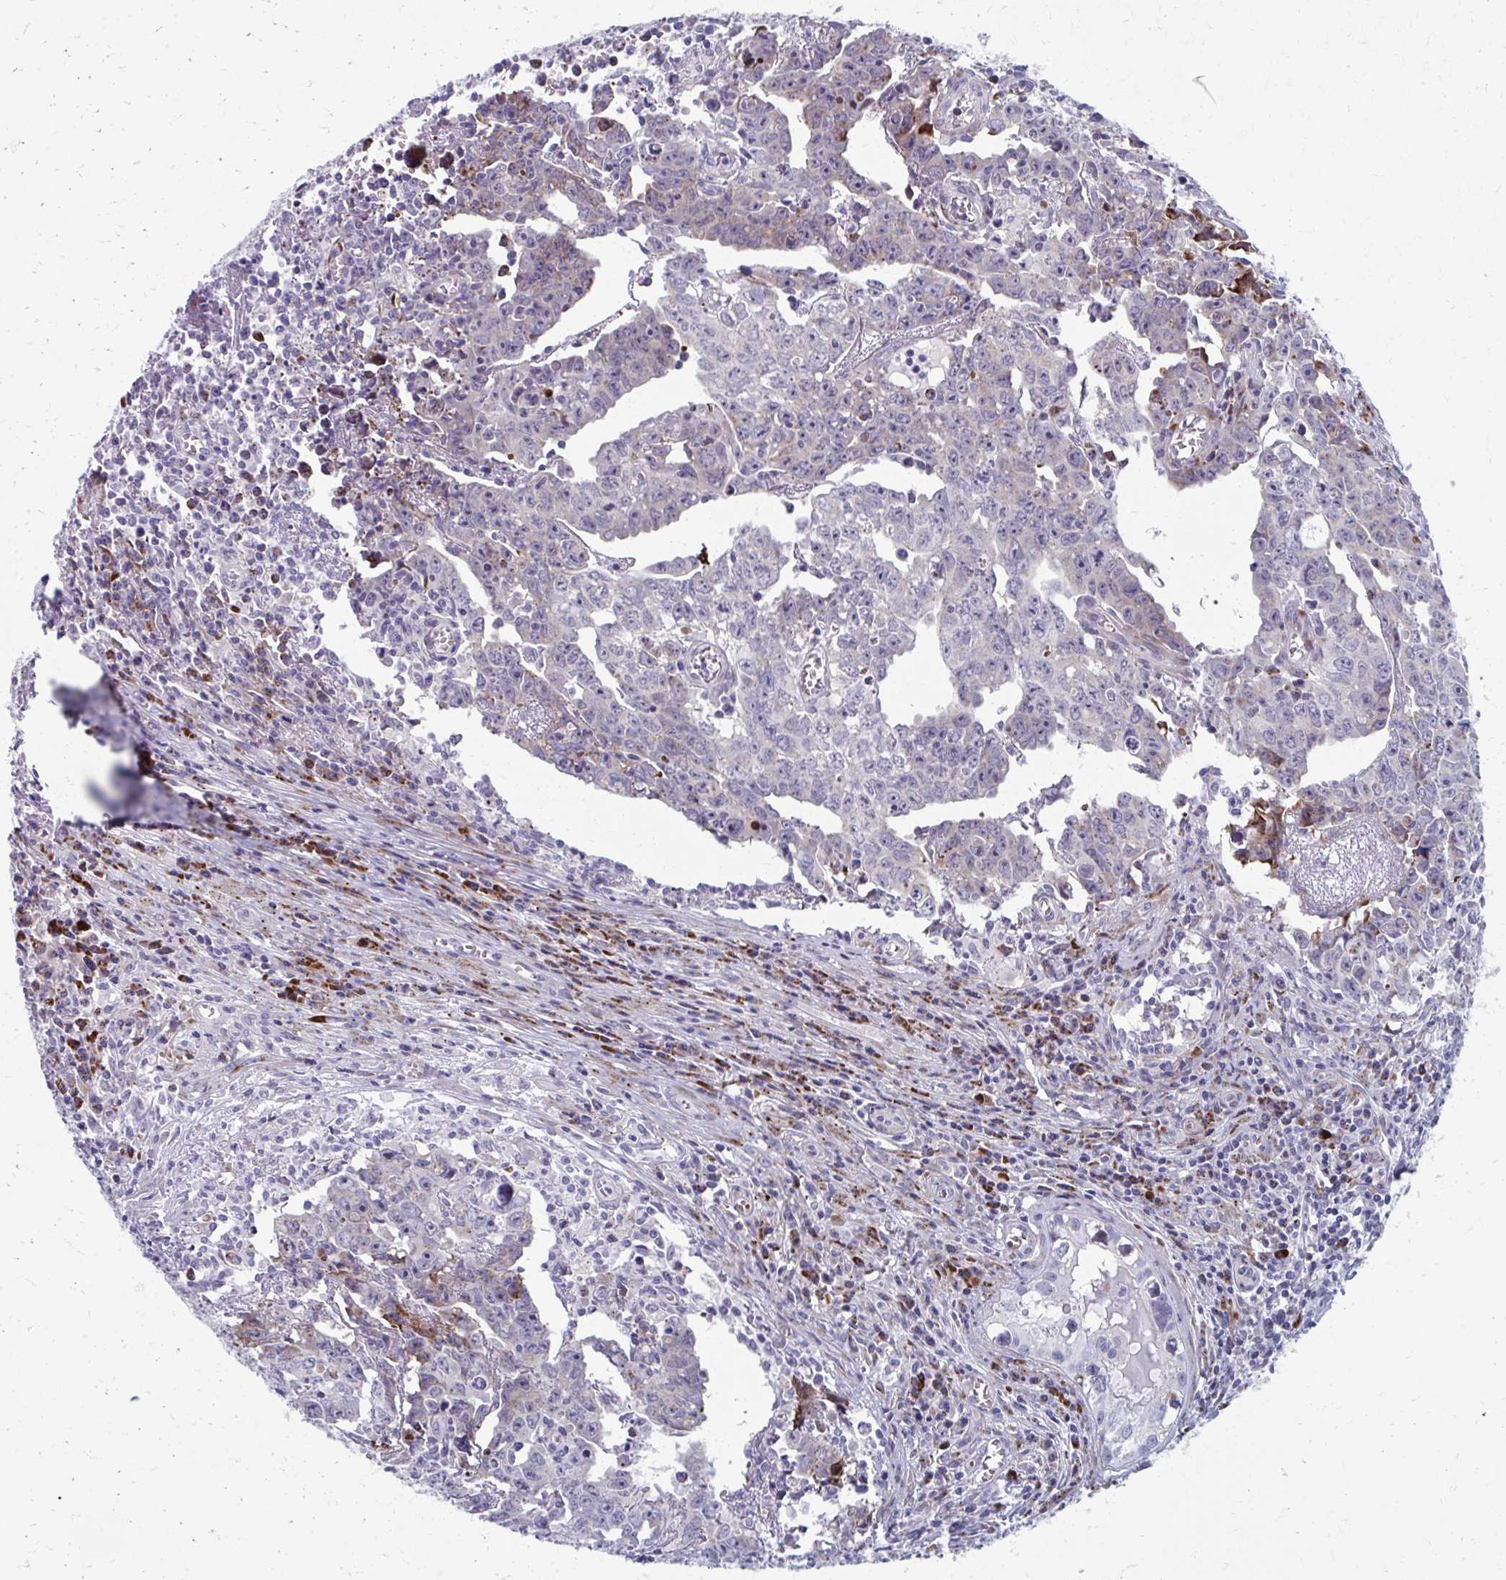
{"staining": {"intensity": "negative", "quantity": "none", "location": "none"}, "tissue": "testis cancer", "cell_type": "Tumor cells", "image_type": "cancer", "snomed": [{"axis": "morphology", "description": "Carcinoma, Embryonal, NOS"}, {"axis": "topography", "description": "Testis"}], "caption": "There is no significant positivity in tumor cells of testis cancer. Nuclei are stained in blue.", "gene": "OLFM2", "patient": {"sex": "male", "age": 22}}